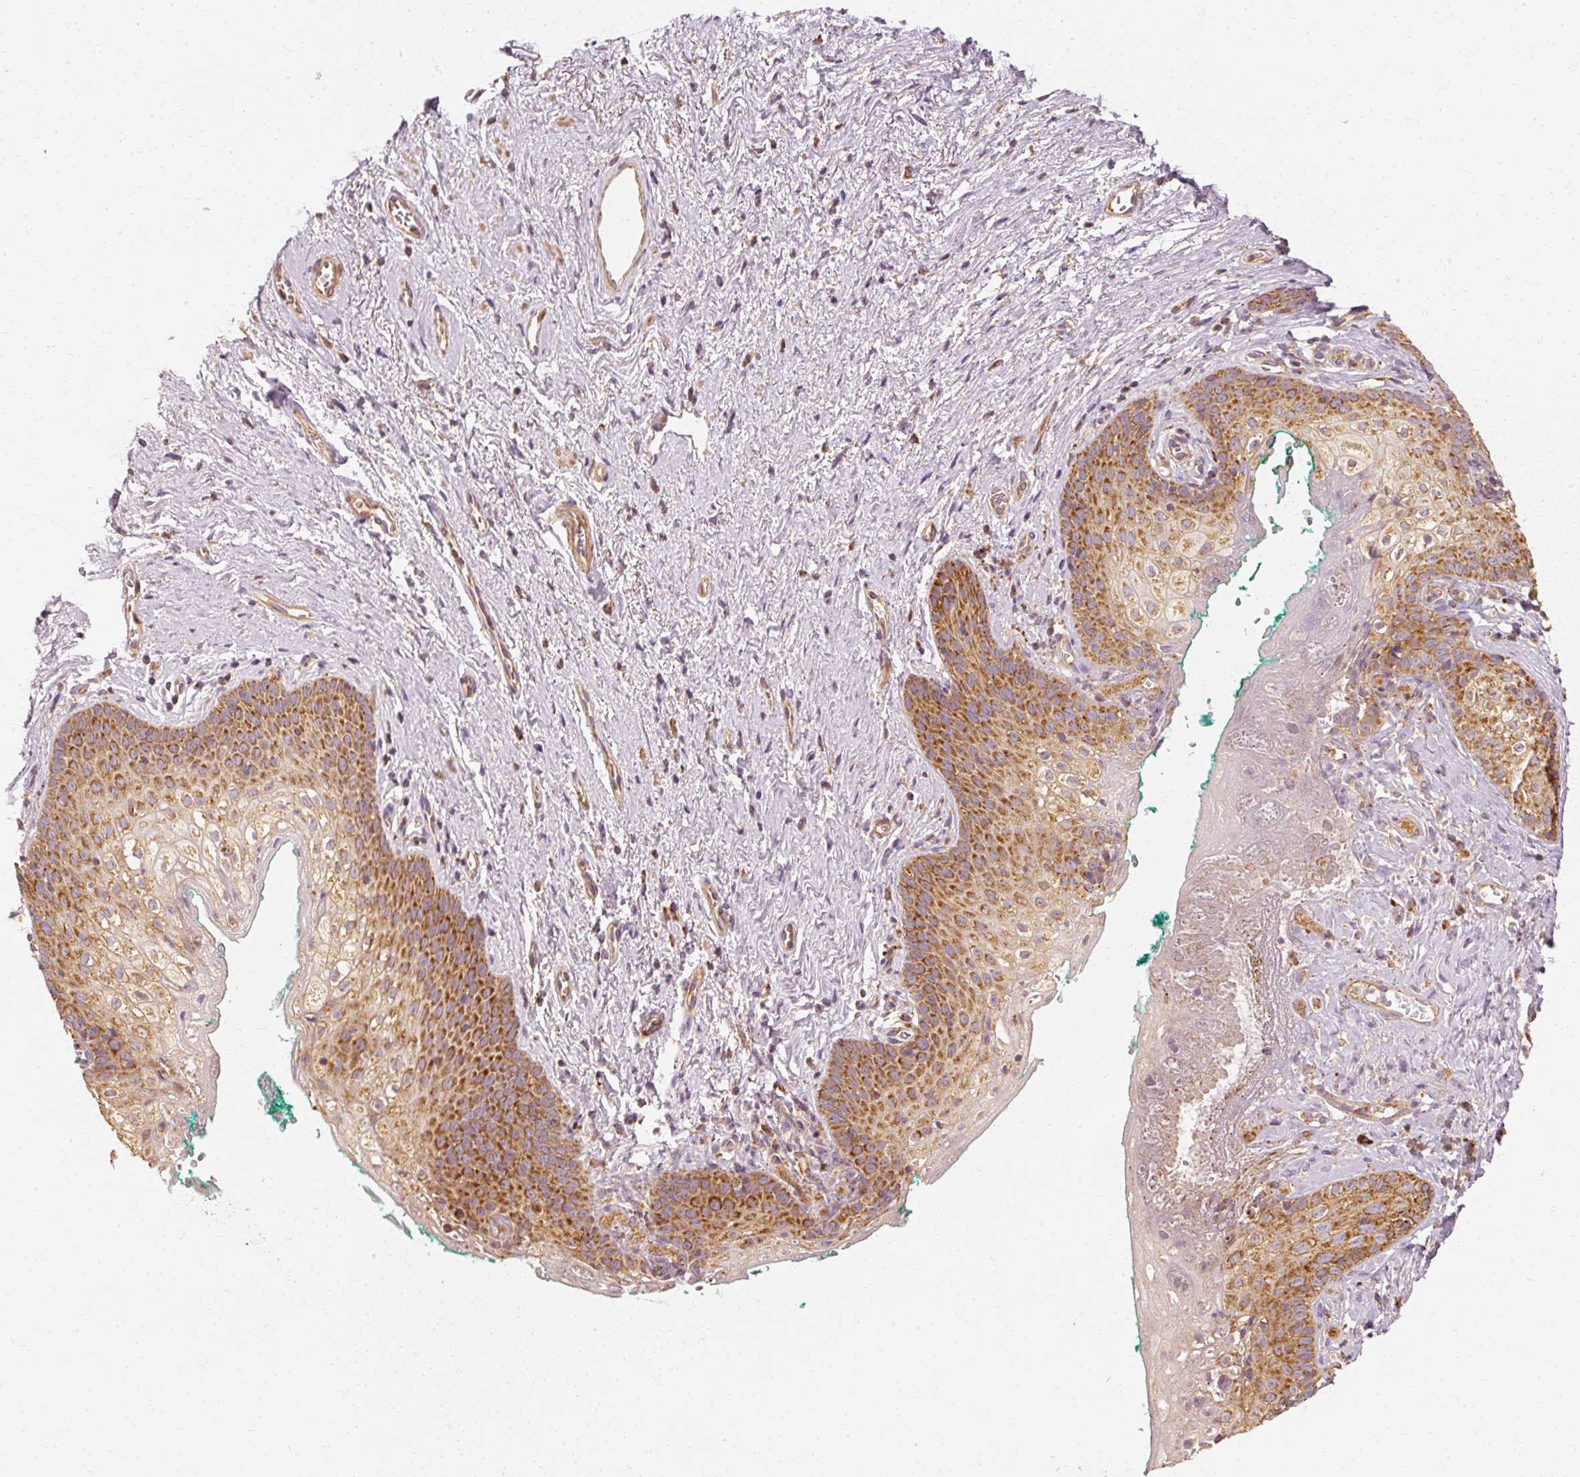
{"staining": {"intensity": "moderate", "quantity": ">75%", "location": "cytoplasmic/membranous"}, "tissue": "vagina", "cell_type": "Squamous epithelial cells", "image_type": "normal", "snomed": [{"axis": "morphology", "description": "Normal tissue, NOS"}, {"axis": "topography", "description": "Vulva"}, {"axis": "topography", "description": "Vagina"}, {"axis": "topography", "description": "Peripheral nerve tissue"}], "caption": "Immunohistochemistry (IHC) image of benign vagina: human vagina stained using IHC demonstrates medium levels of moderate protein expression localized specifically in the cytoplasmic/membranous of squamous epithelial cells, appearing as a cytoplasmic/membranous brown color.", "gene": "TOMM40", "patient": {"sex": "female", "age": 66}}